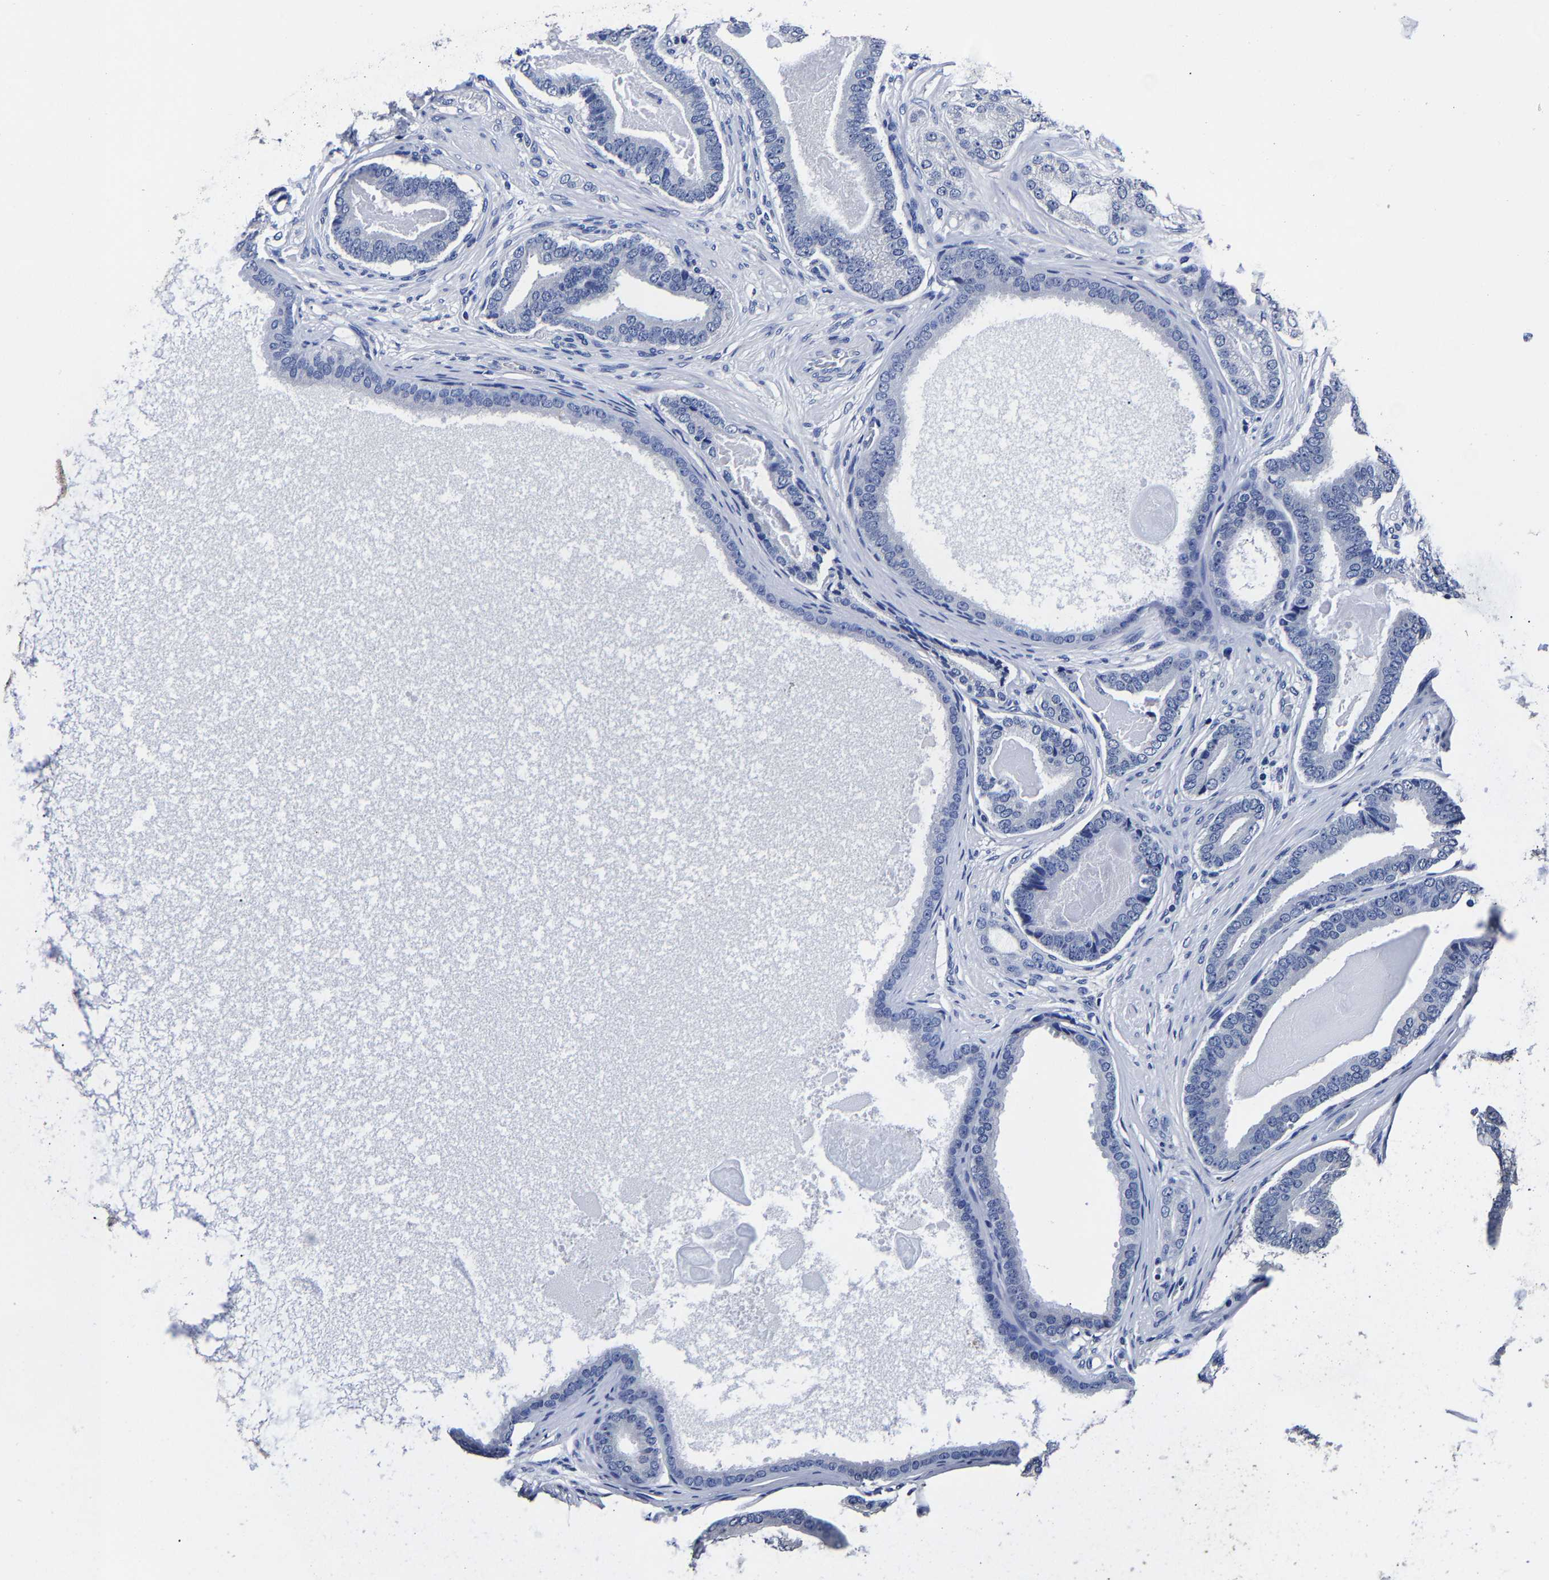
{"staining": {"intensity": "negative", "quantity": "none", "location": "none"}, "tissue": "prostate cancer", "cell_type": "Tumor cells", "image_type": "cancer", "snomed": [{"axis": "morphology", "description": "Adenocarcinoma, High grade"}, {"axis": "topography", "description": "Prostate"}], "caption": "Prostate cancer (adenocarcinoma (high-grade)) was stained to show a protein in brown. There is no significant expression in tumor cells.", "gene": "AKAP4", "patient": {"sex": "male", "age": 60}}